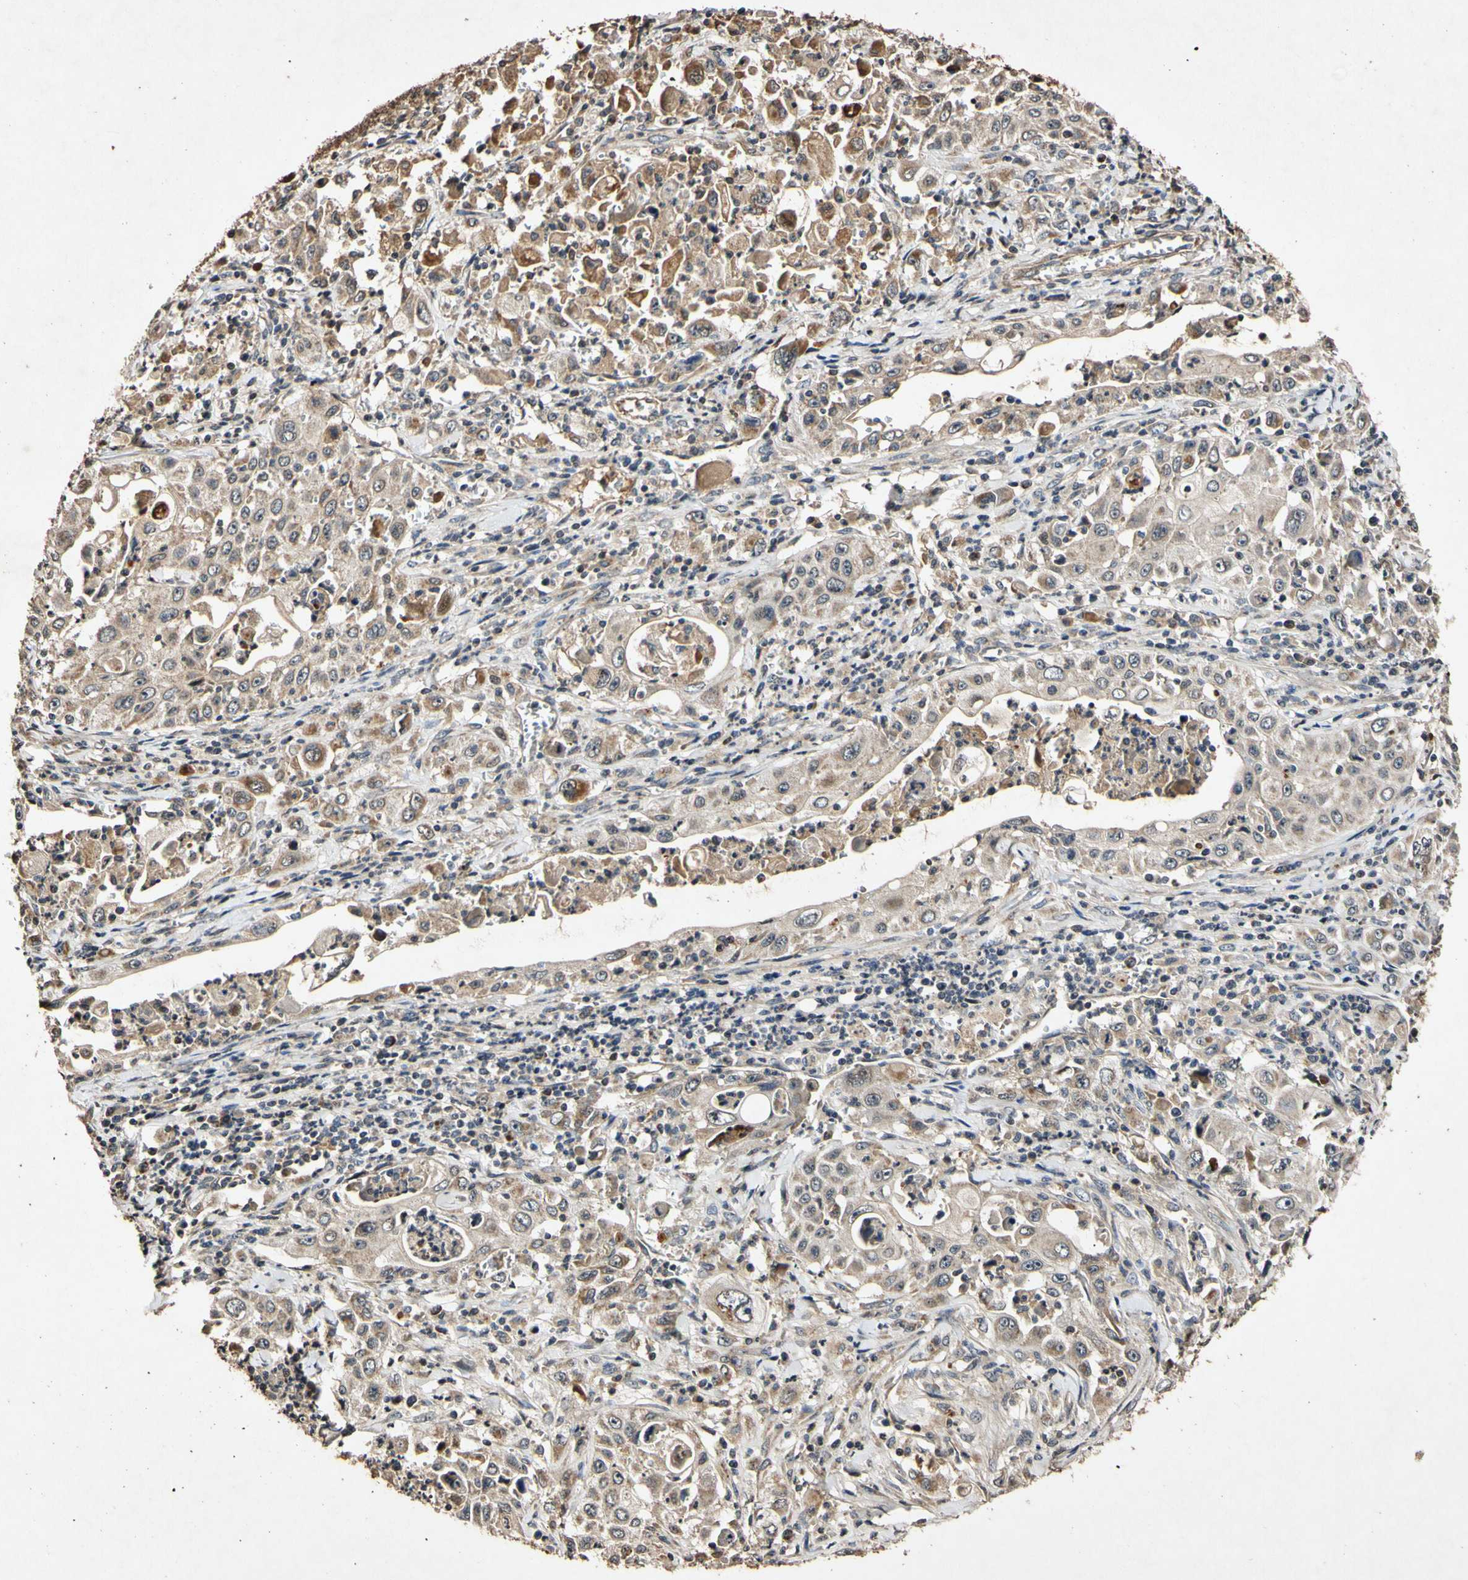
{"staining": {"intensity": "moderate", "quantity": ">75%", "location": "cytoplasmic/membranous"}, "tissue": "pancreatic cancer", "cell_type": "Tumor cells", "image_type": "cancer", "snomed": [{"axis": "morphology", "description": "Adenocarcinoma, NOS"}, {"axis": "topography", "description": "Pancreas"}], "caption": "Pancreatic adenocarcinoma stained with DAB (3,3'-diaminobenzidine) IHC displays medium levels of moderate cytoplasmic/membranous staining in about >75% of tumor cells.", "gene": "PLAT", "patient": {"sex": "male", "age": 70}}